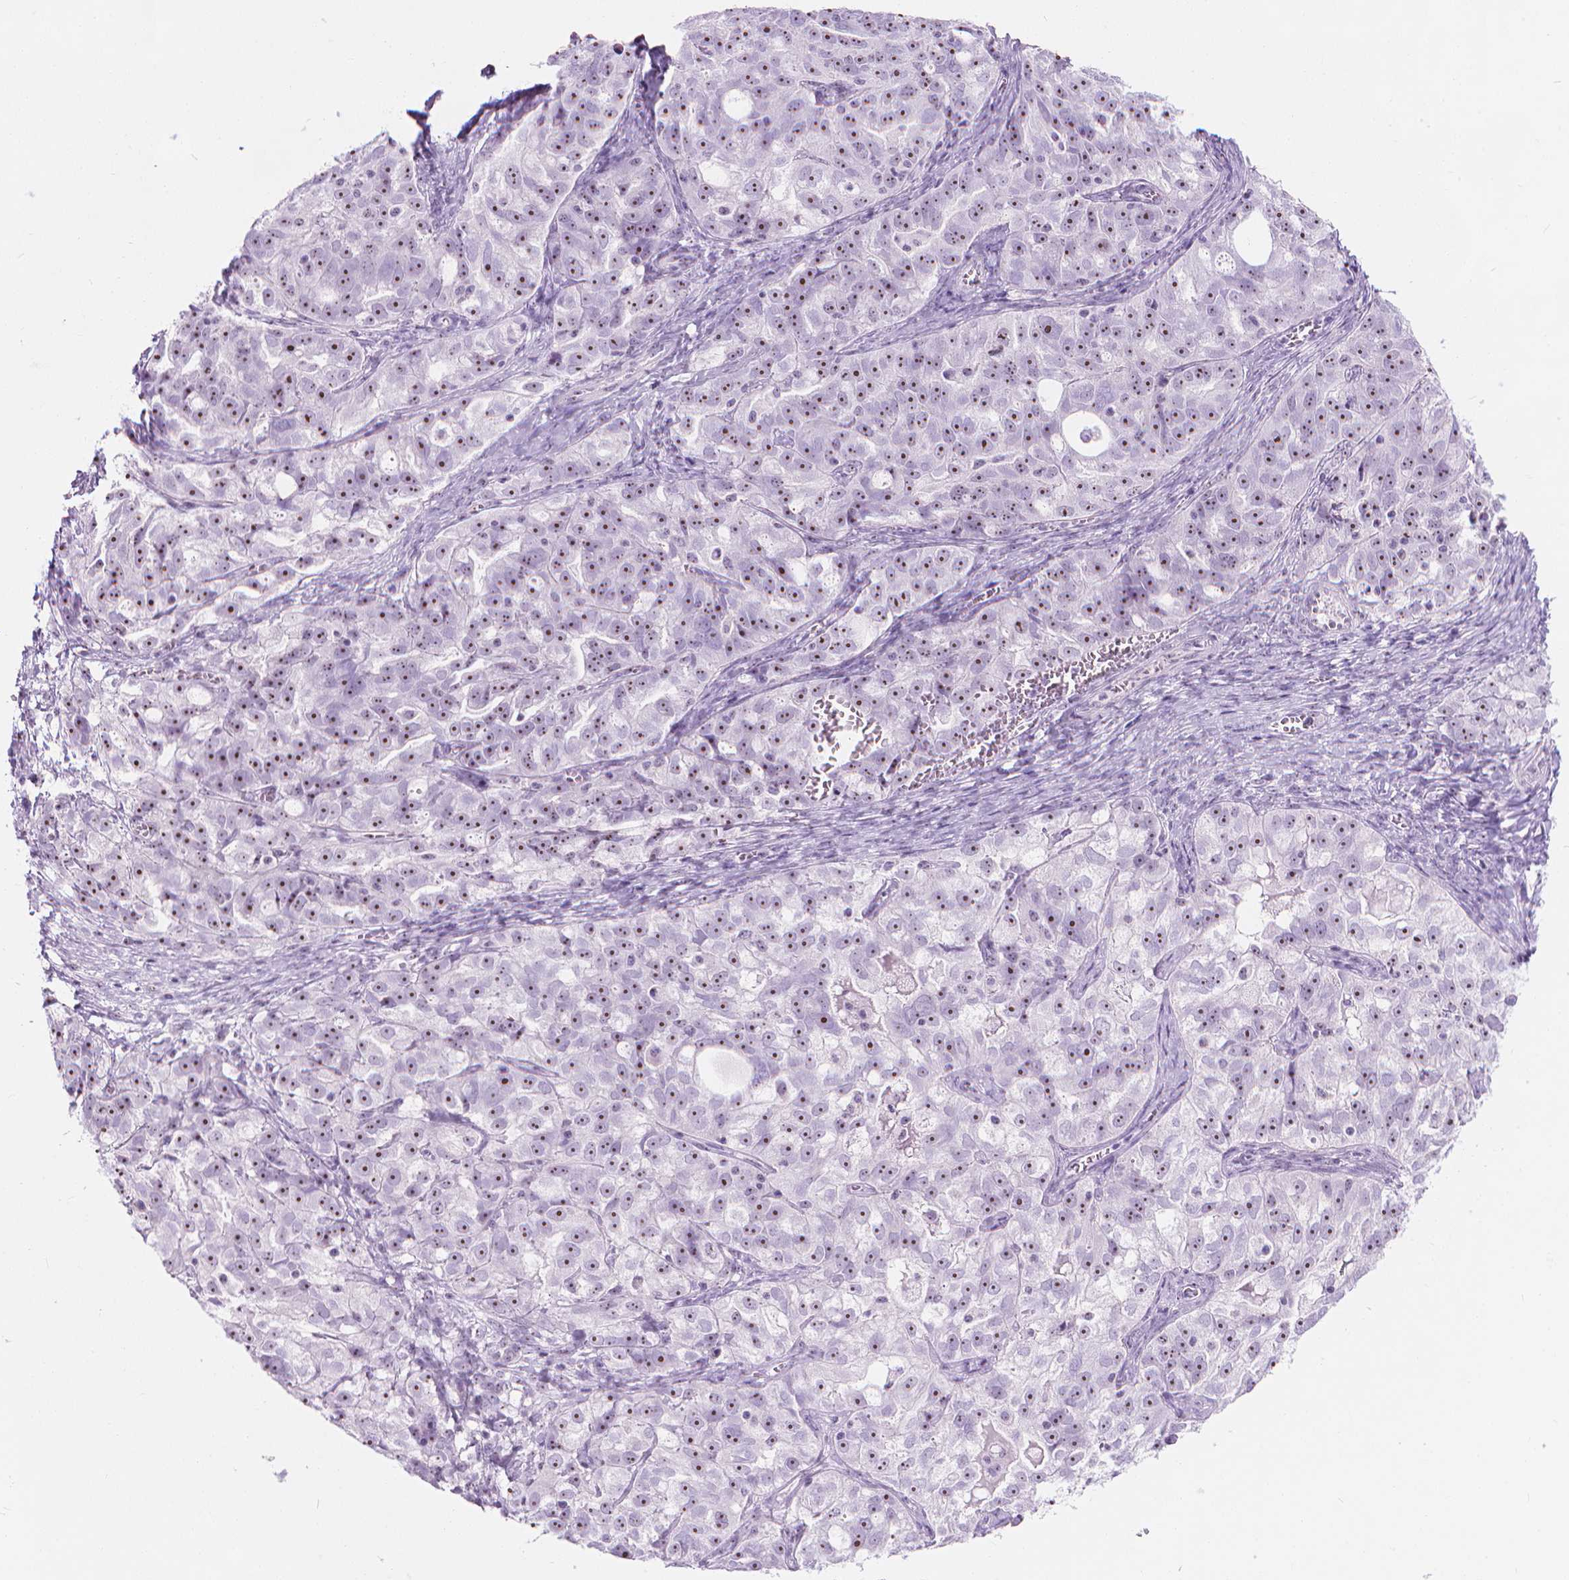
{"staining": {"intensity": "moderate", "quantity": ">75%", "location": "nuclear"}, "tissue": "ovarian cancer", "cell_type": "Tumor cells", "image_type": "cancer", "snomed": [{"axis": "morphology", "description": "Cystadenocarcinoma, serous, NOS"}, {"axis": "topography", "description": "Ovary"}], "caption": "Ovarian serous cystadenocarcinoma stained for a protein displays moderate nuclear positivity in tumor cells. The protein of interest is stained brown, and the nuclei are stained in blue (DAB IHC with brightfield microscopy, high magnification).", "gene": "NOL7", "patient": {"sex": "female", "age": 51}}